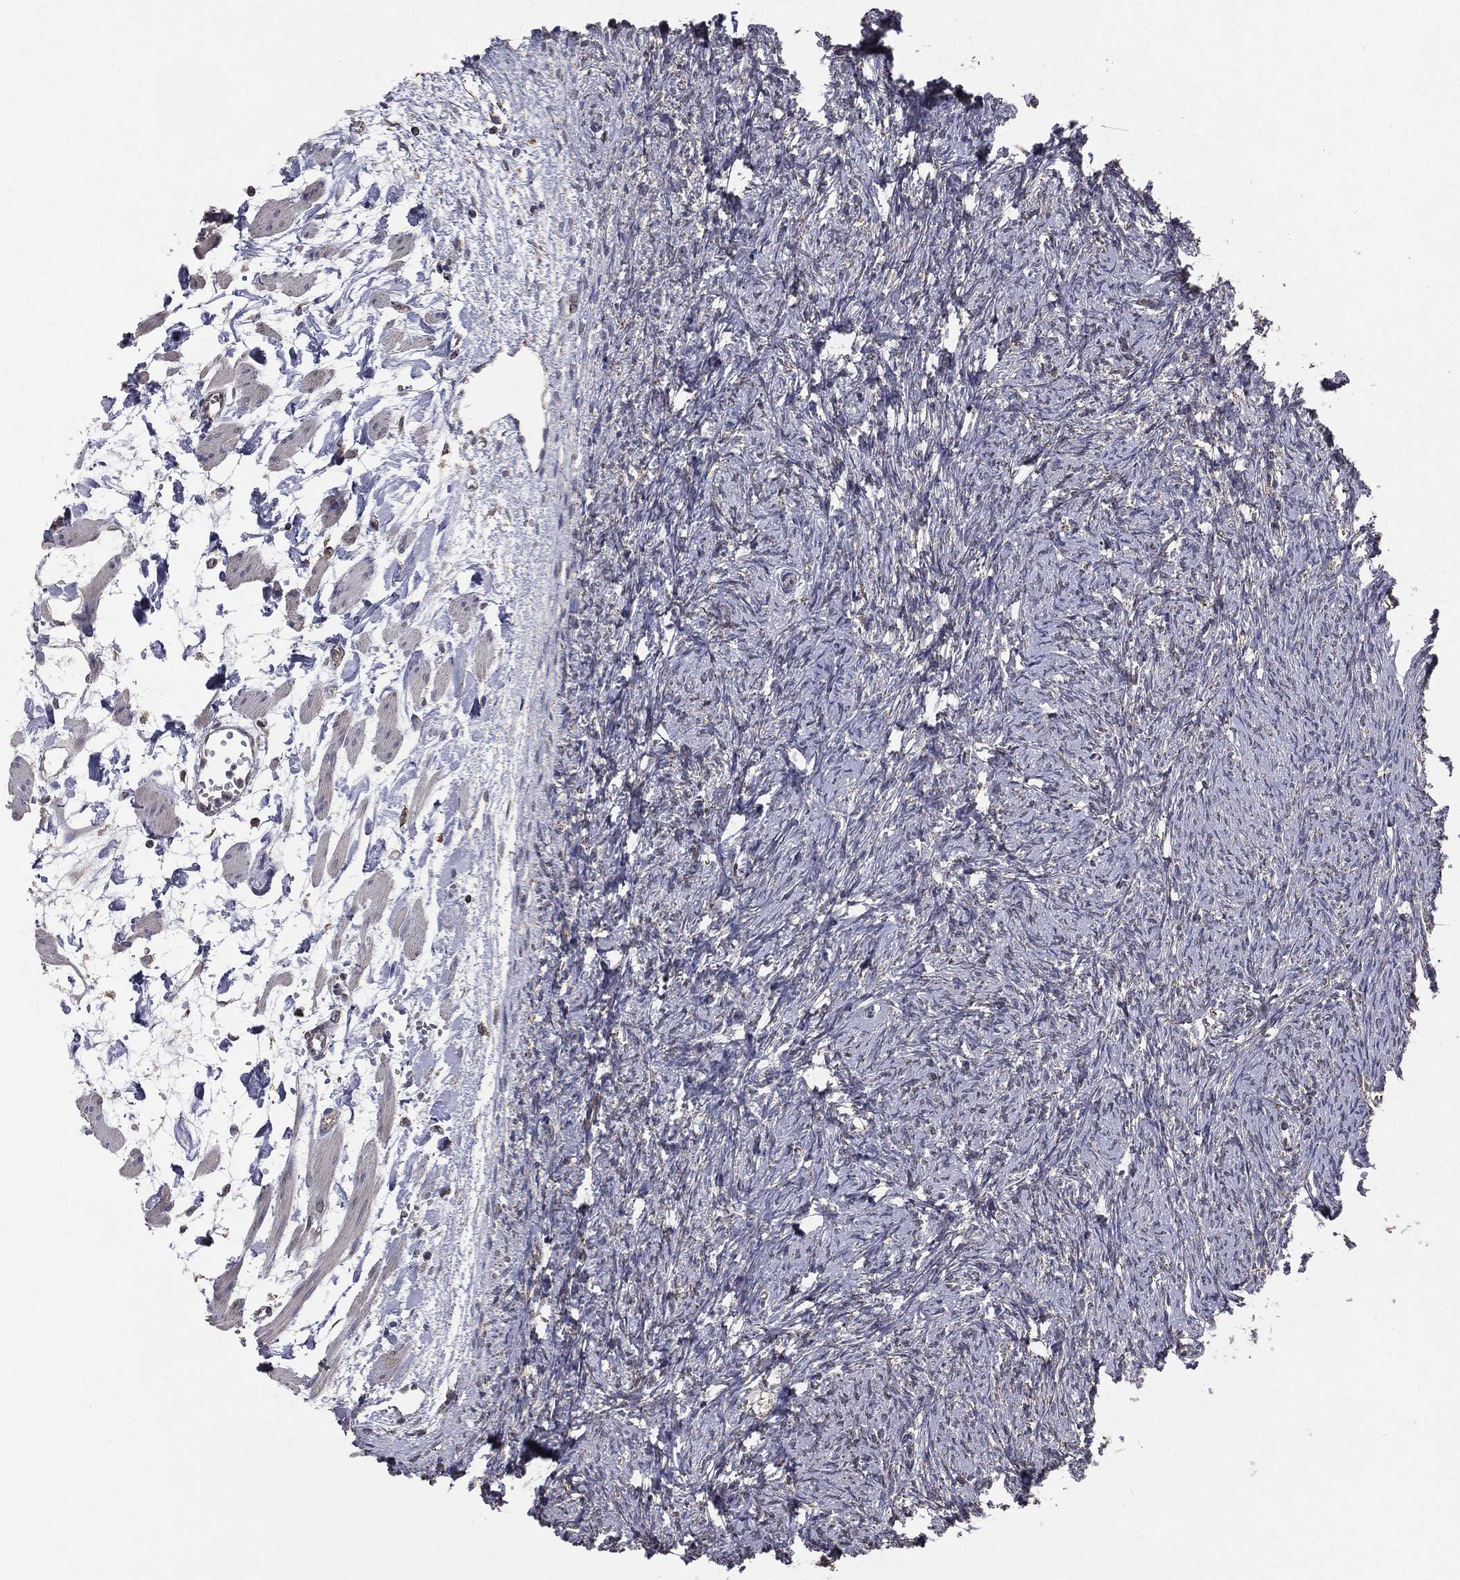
{"staining": {"intensity": "strong", "quantity": "<25%", "location": "cytoplasmic/membranous"}, "tissue": "ovary", "cell_type": "Follicle cells", "image_type": "normal", "snomed": [{"axis": "morphology", "description": "Normal tissue, NOS"}, {"axis": "topography", "description": "Fallopian tube"}, {"axis": "topography", "description": "Ovary"}], "caption": "Immunohistochemistry (IHC) photomicrograph of normal human ovary stained for a protein (brown), which demonstrates medium levels of strong cytoplasmic/membranous positivity in about <25% of follicle cells.", "gene": "MRPL46", "patient": {"sex": "female", "age": 33}}